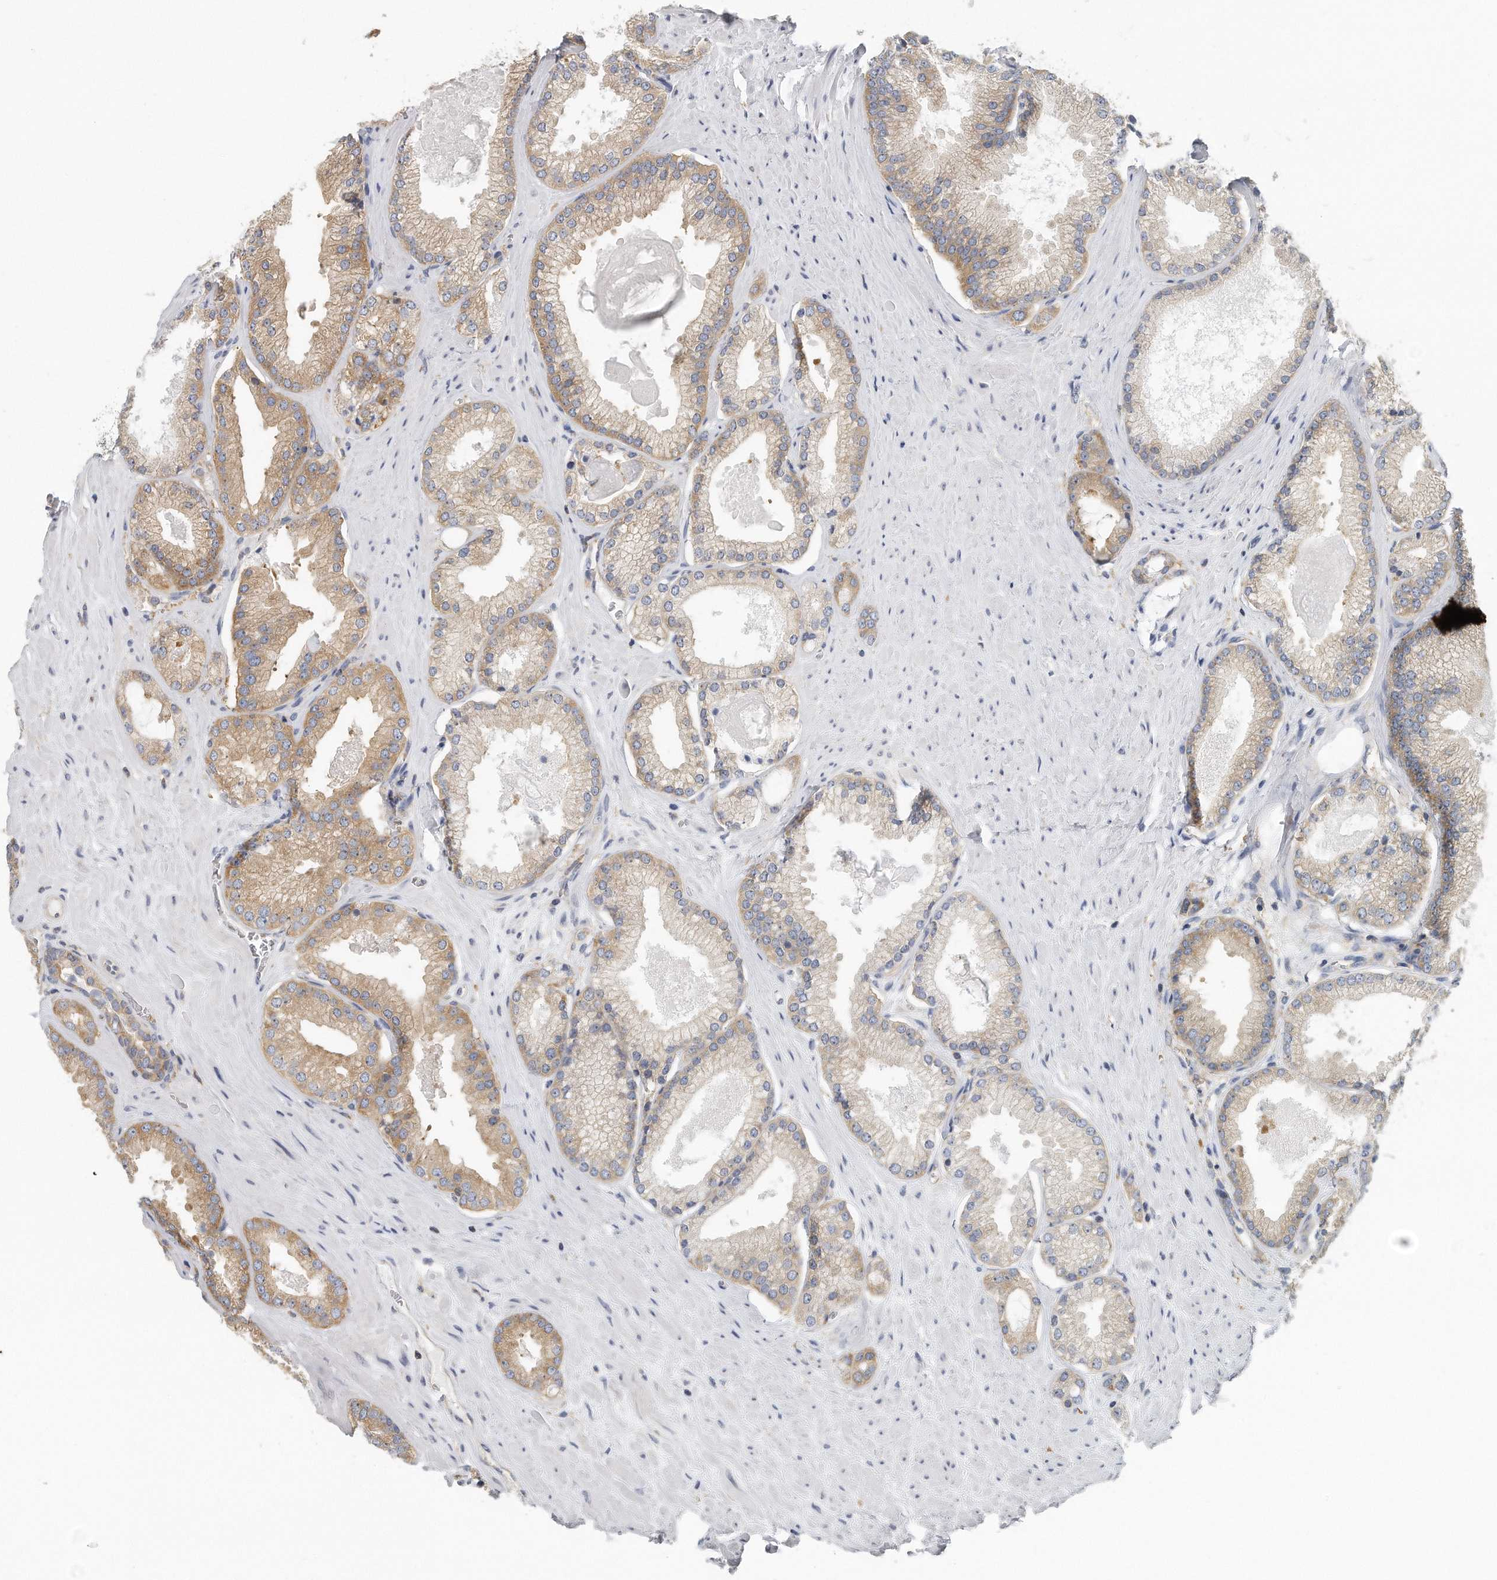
{"staining": {"intensity": "moderate", "quantity": ">75%", "location": "cytoplasmic/membranous"}, "tissue": "prostate cancer", "cell_type": "Tumor cells", "image_type": "cancer", "snomed": [{"axis": "morphology", "description": "Adenocarcinoma, Low grade"}, {"axis": "topography", "description": "Prostate"}], "caption": "Prostate cancer stained with a brown dye reveals moderate cytoplasmic/membranous positive staining in approximately >75% of tumor cells.", "gene": "EIF3I", "patient": {"sex": "male", "age": 62}}